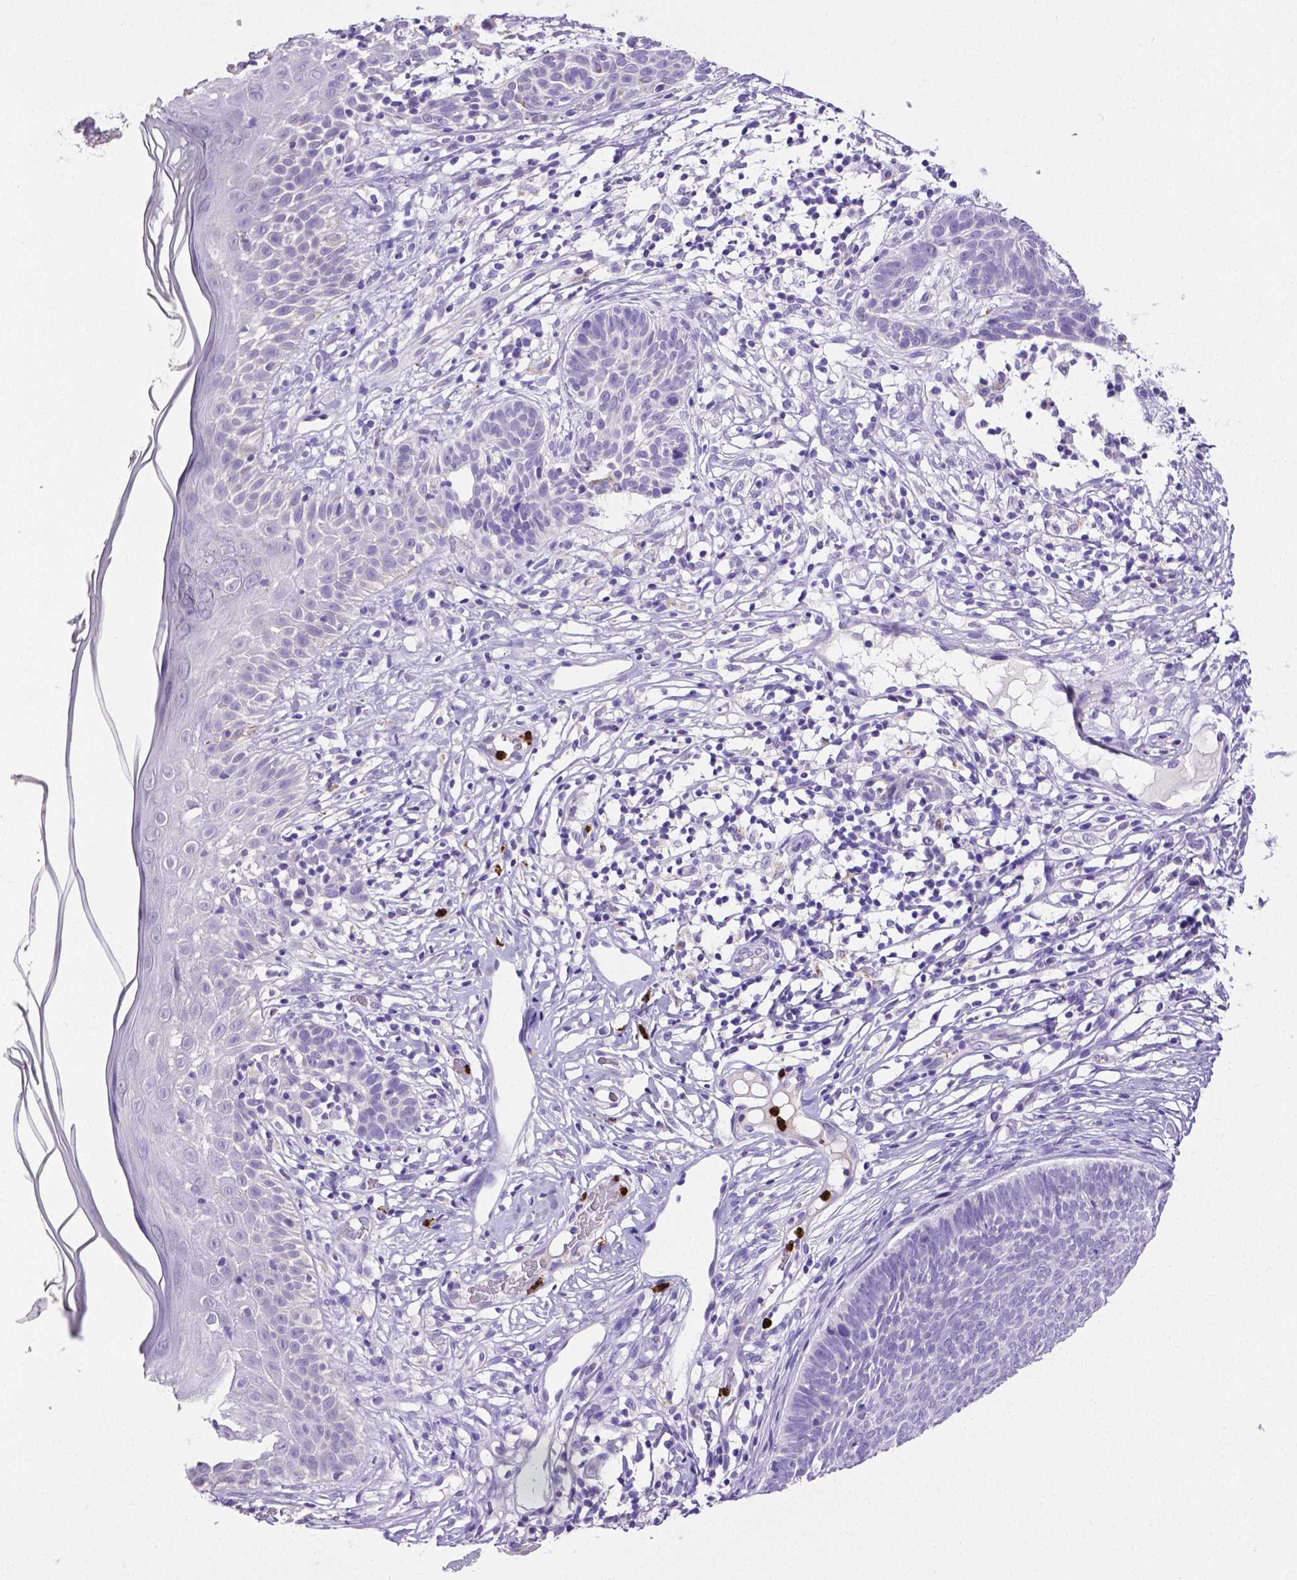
{"staining": {"intensity": "negative", "quantity": "none", "location": "none"}, "tissue": "skin cancer", "cell_type": "Tumor cells", "image_type": "cancer", "snomed": [{"axis": "morphology", "description": "Basal cell carcinoma"}, {"axis": "topography", "description": "Skin"}], "caption": "High magnification brightfield microscopy of skin cancer (basal cell carcinoma) stained with DAB (3,3'-diaminobenzidine) (brown) and counterstained with hematoxylin (blue): tumor cells show no significant staining.", "gene": "MMP9", "patient": {"sex": "male", "age": 85}}